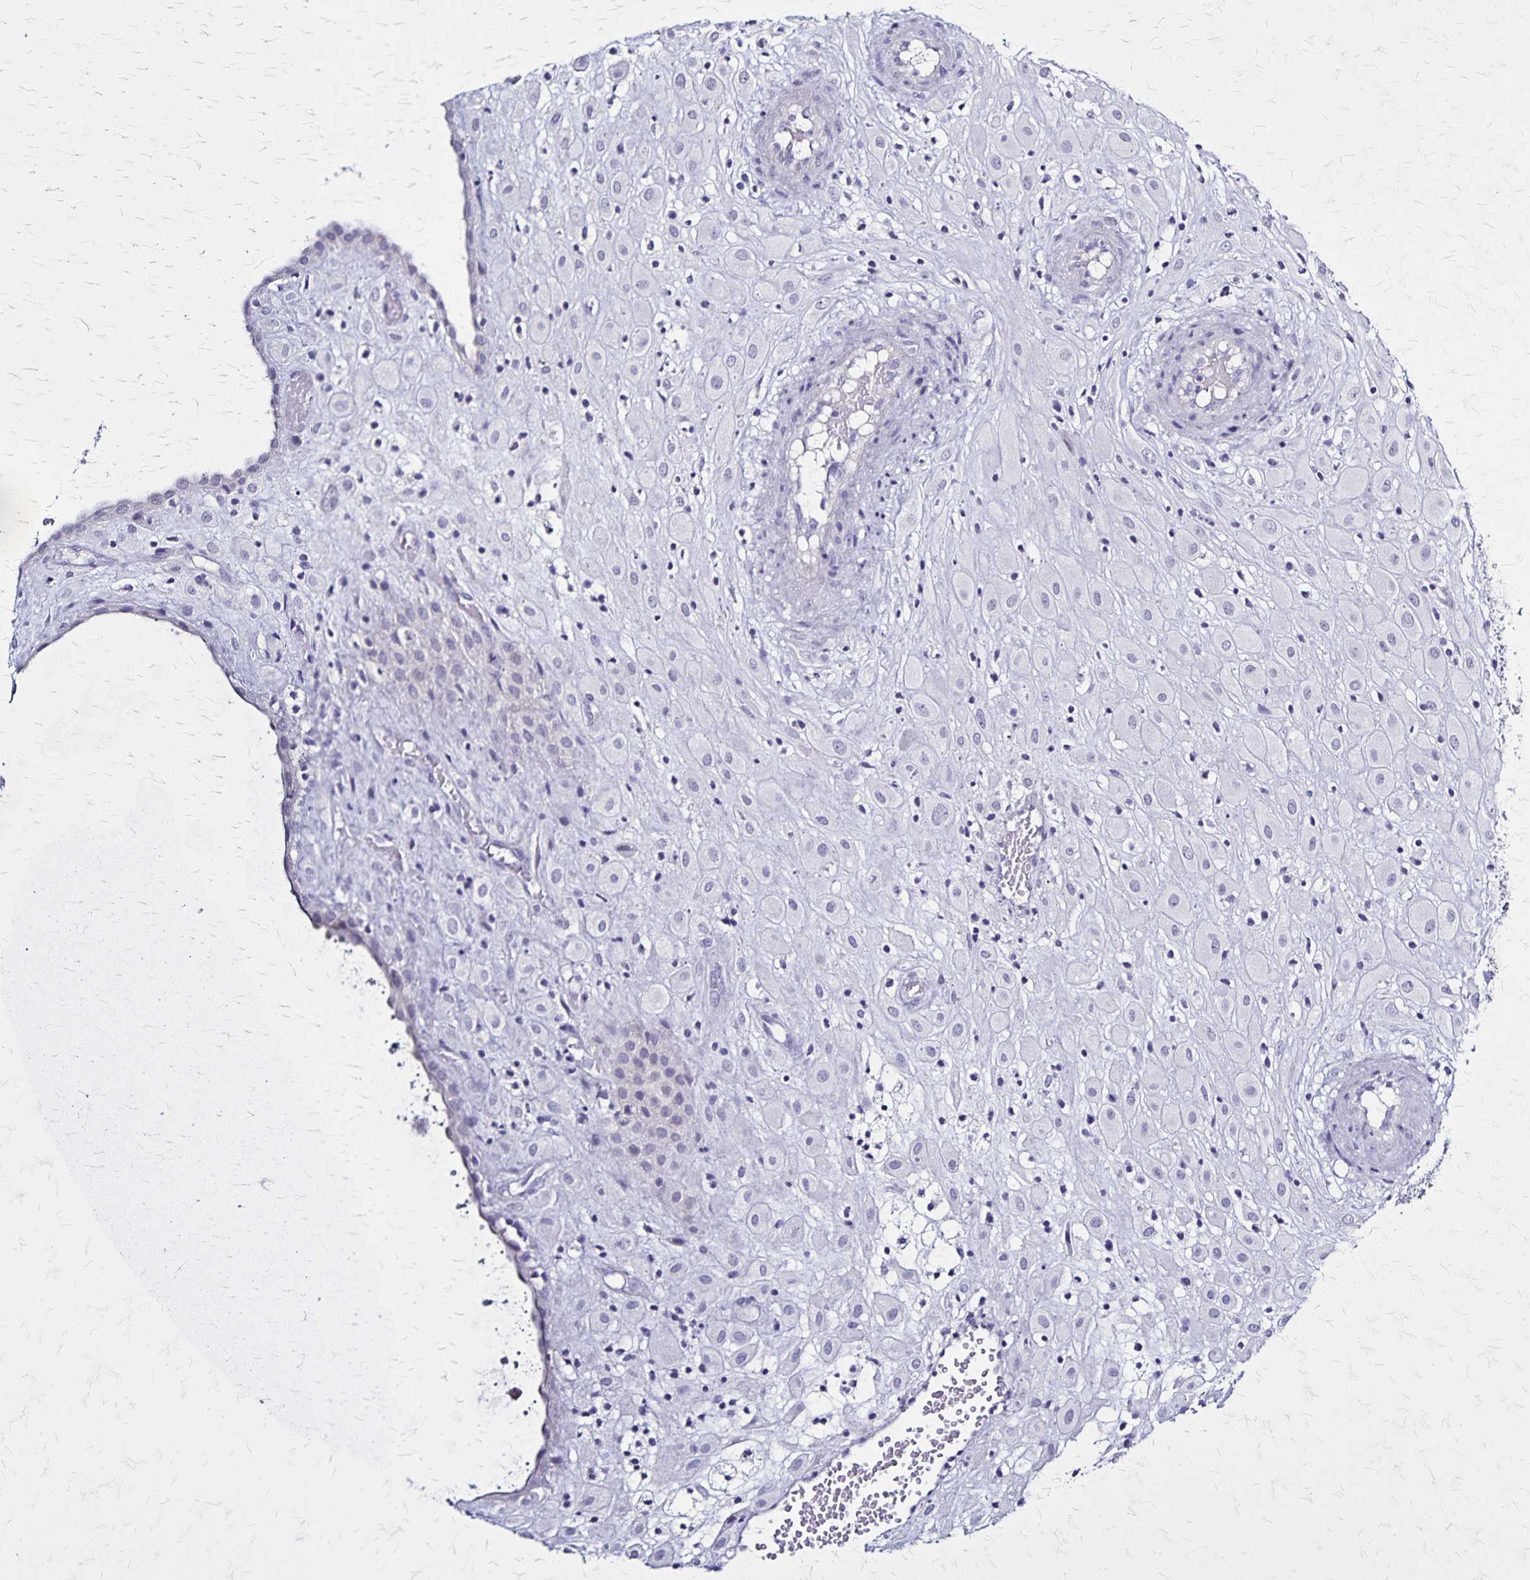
{"staining": {"intensity": "negative", "quantity": "none", "location": "none"}, "tissue": "placenta", "cell_type": "Decidual cells", "image_type": "normal", "snomed": [{"axis": "morphology", "description": "Normal tissue, NOS"}, {"axis": "topography", "description": "Placenta"}], "caption": "DAB (3,3'-diaminobenzidine) immunohistochemical staining of unremarkable human placenta exhibits no significant positivity in decidual cells. (DAB immunohistochemistry (IHC) with hematoxylin counter stain).", "gene": "PLXNA4", "patient": {"sex": "female", "age": 24}}